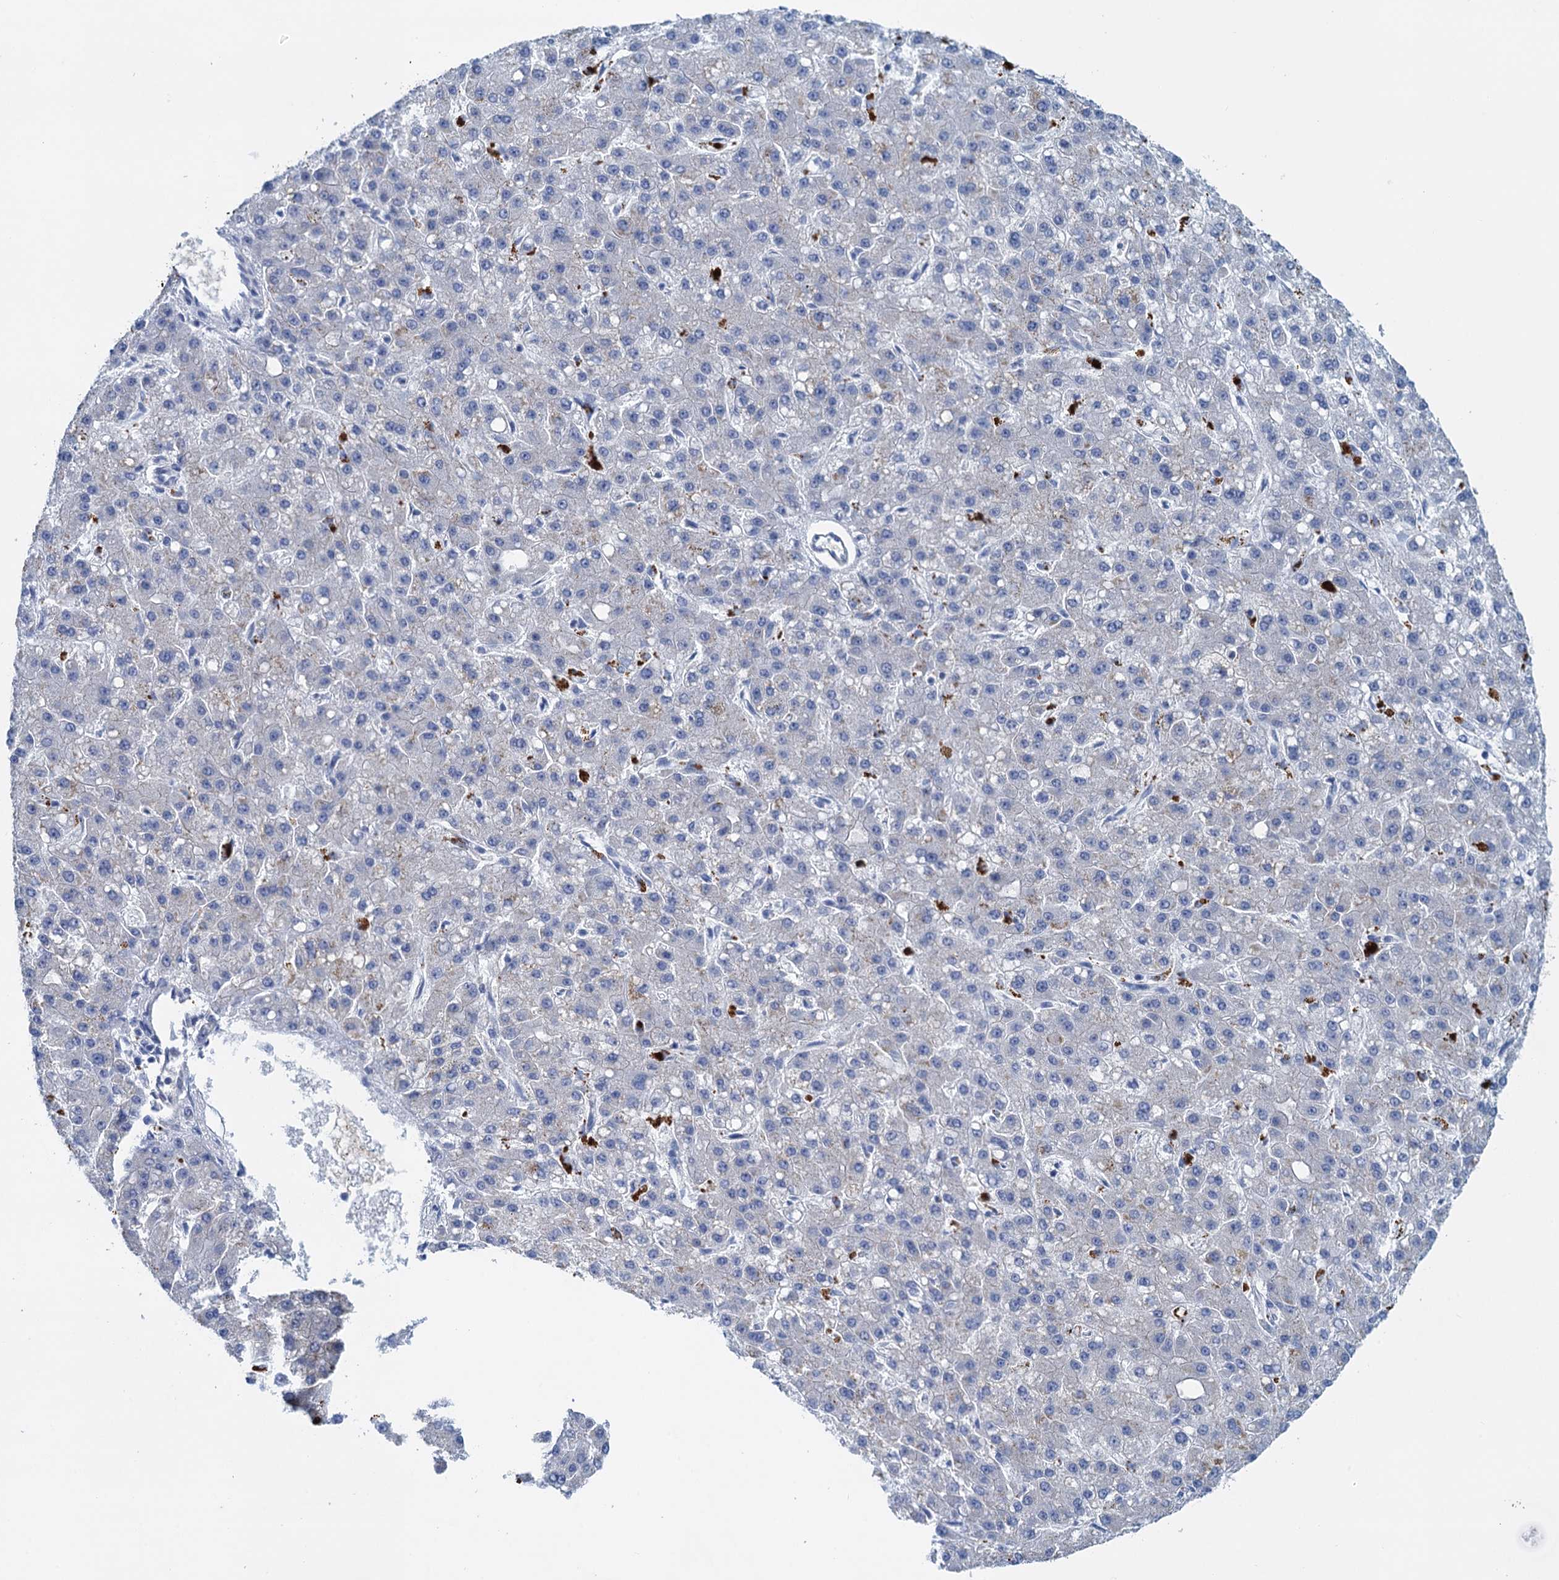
{"staining": {"intensity": "negative", "quantity": "none", "location": "none"}, "tissue": "liver cancer", "cell_type": "Tumor cells", "image_type": "cancer", "snomed": [{"axis": "morphology", "description": "Carcinoma, Hepatocellular, NOS"}, {"axis": "topography", "description": "Liver"}], "caption": "DAB immunohistochemical staining of human liver cancer demonstrates no significant staining in tumor cells. The staining was performed using DAB to visualize the protein expression in brown, while the nuclei were stained in blue with hematoxylin (Magnification: 20x).", "gene": "MYADML2", "patient": {"sex": "male", "age": 67}}